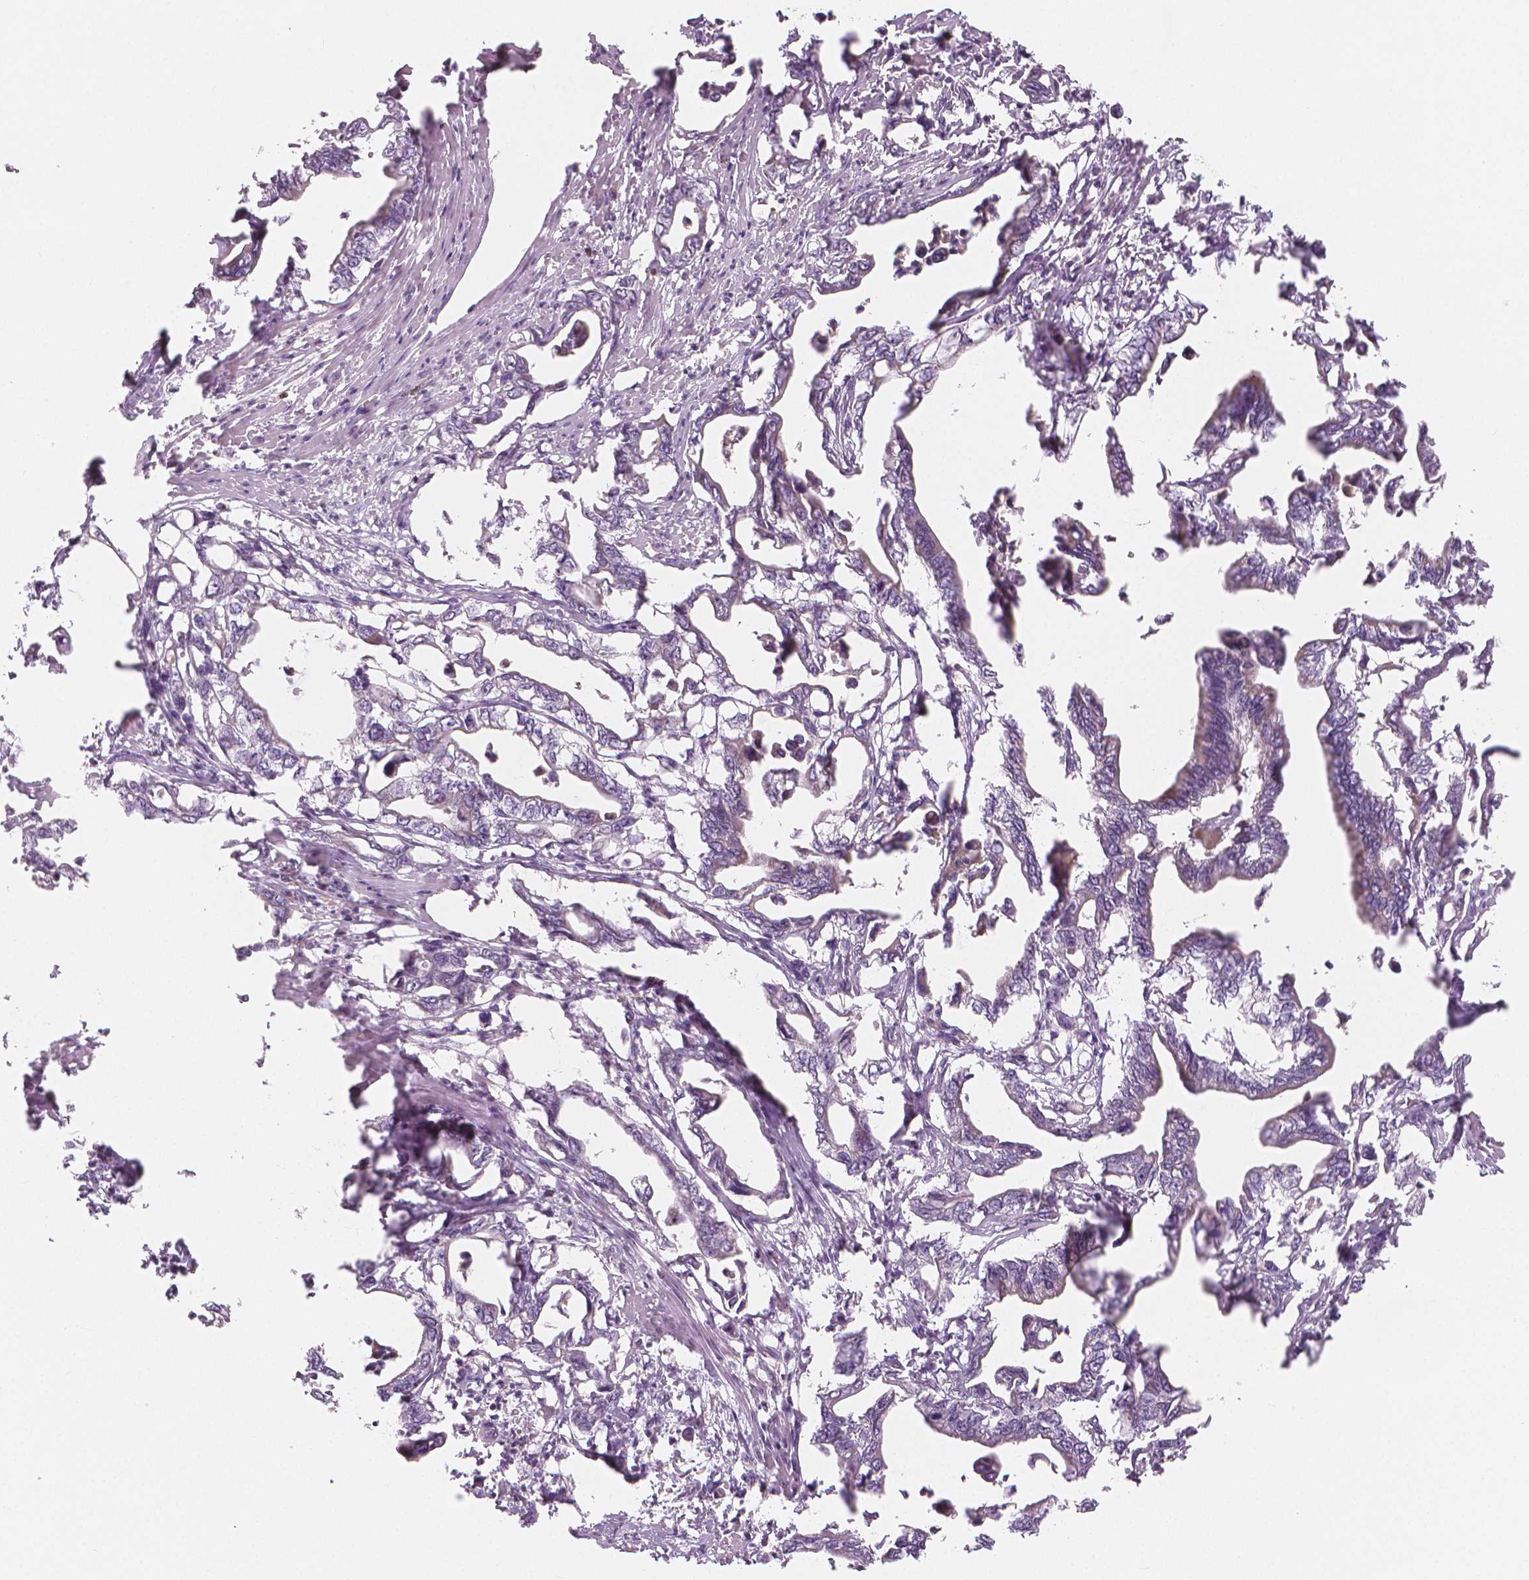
{"staining": {"intensity": "negative", "quantity": "none", "location": "none"}, "tissue": "pancreatic cancer", "cell_type": "Tumor cells", "image_type": "cancer", "snomed": [{"axis": "morphology", "description": "Adenocarcinoma, NOS"}, {"axis": "topography", "description": "Pancreas"}], "caption": "Tumor cells are negative for brown protein staining in adenocarcinoma (pancreatic).", "gene": "RNASE7", "patient": {"sex": "male", "age": 61}}